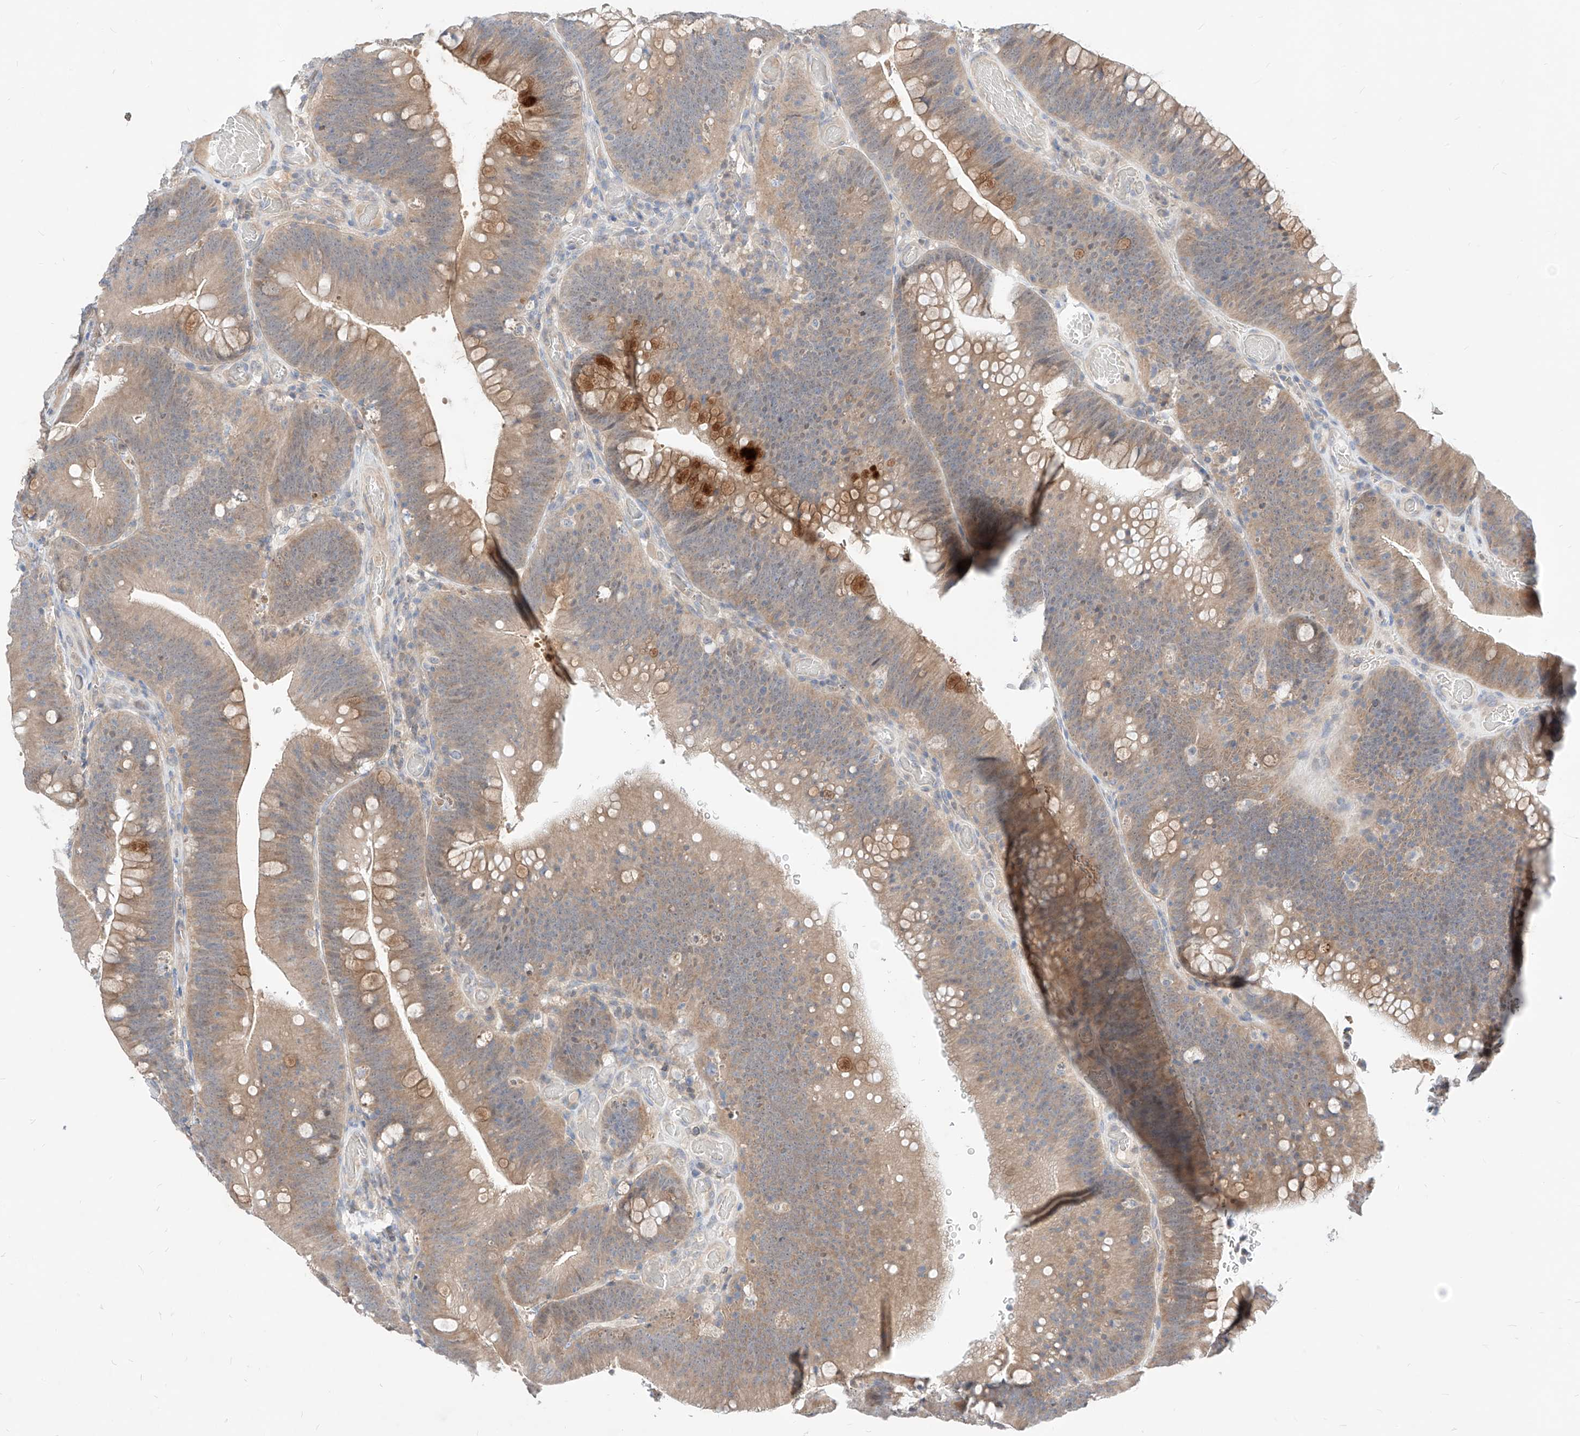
{"staining": {"intensity": "weak", "quantity": ">75%", "location": "cytoplasmic/membranous"}, "tissue": "colorectal cancer", "cell_type": "Tumor cells", "image_type": "cancer", "snomed": [{"axis": "morphology", "description": "Normal tissue, NOS"}, {"axis": "topography", "description": "Colon"}], "caption": "IHC photomicrograph of colorectal cancer stained for a protein (brown), which demonstrates low levels of weak cytoplasmic/membranous staining in approximately >75% of tumor cells.", "gene": "TSNAX", "patient": {"sex": "female", "age": 82}}